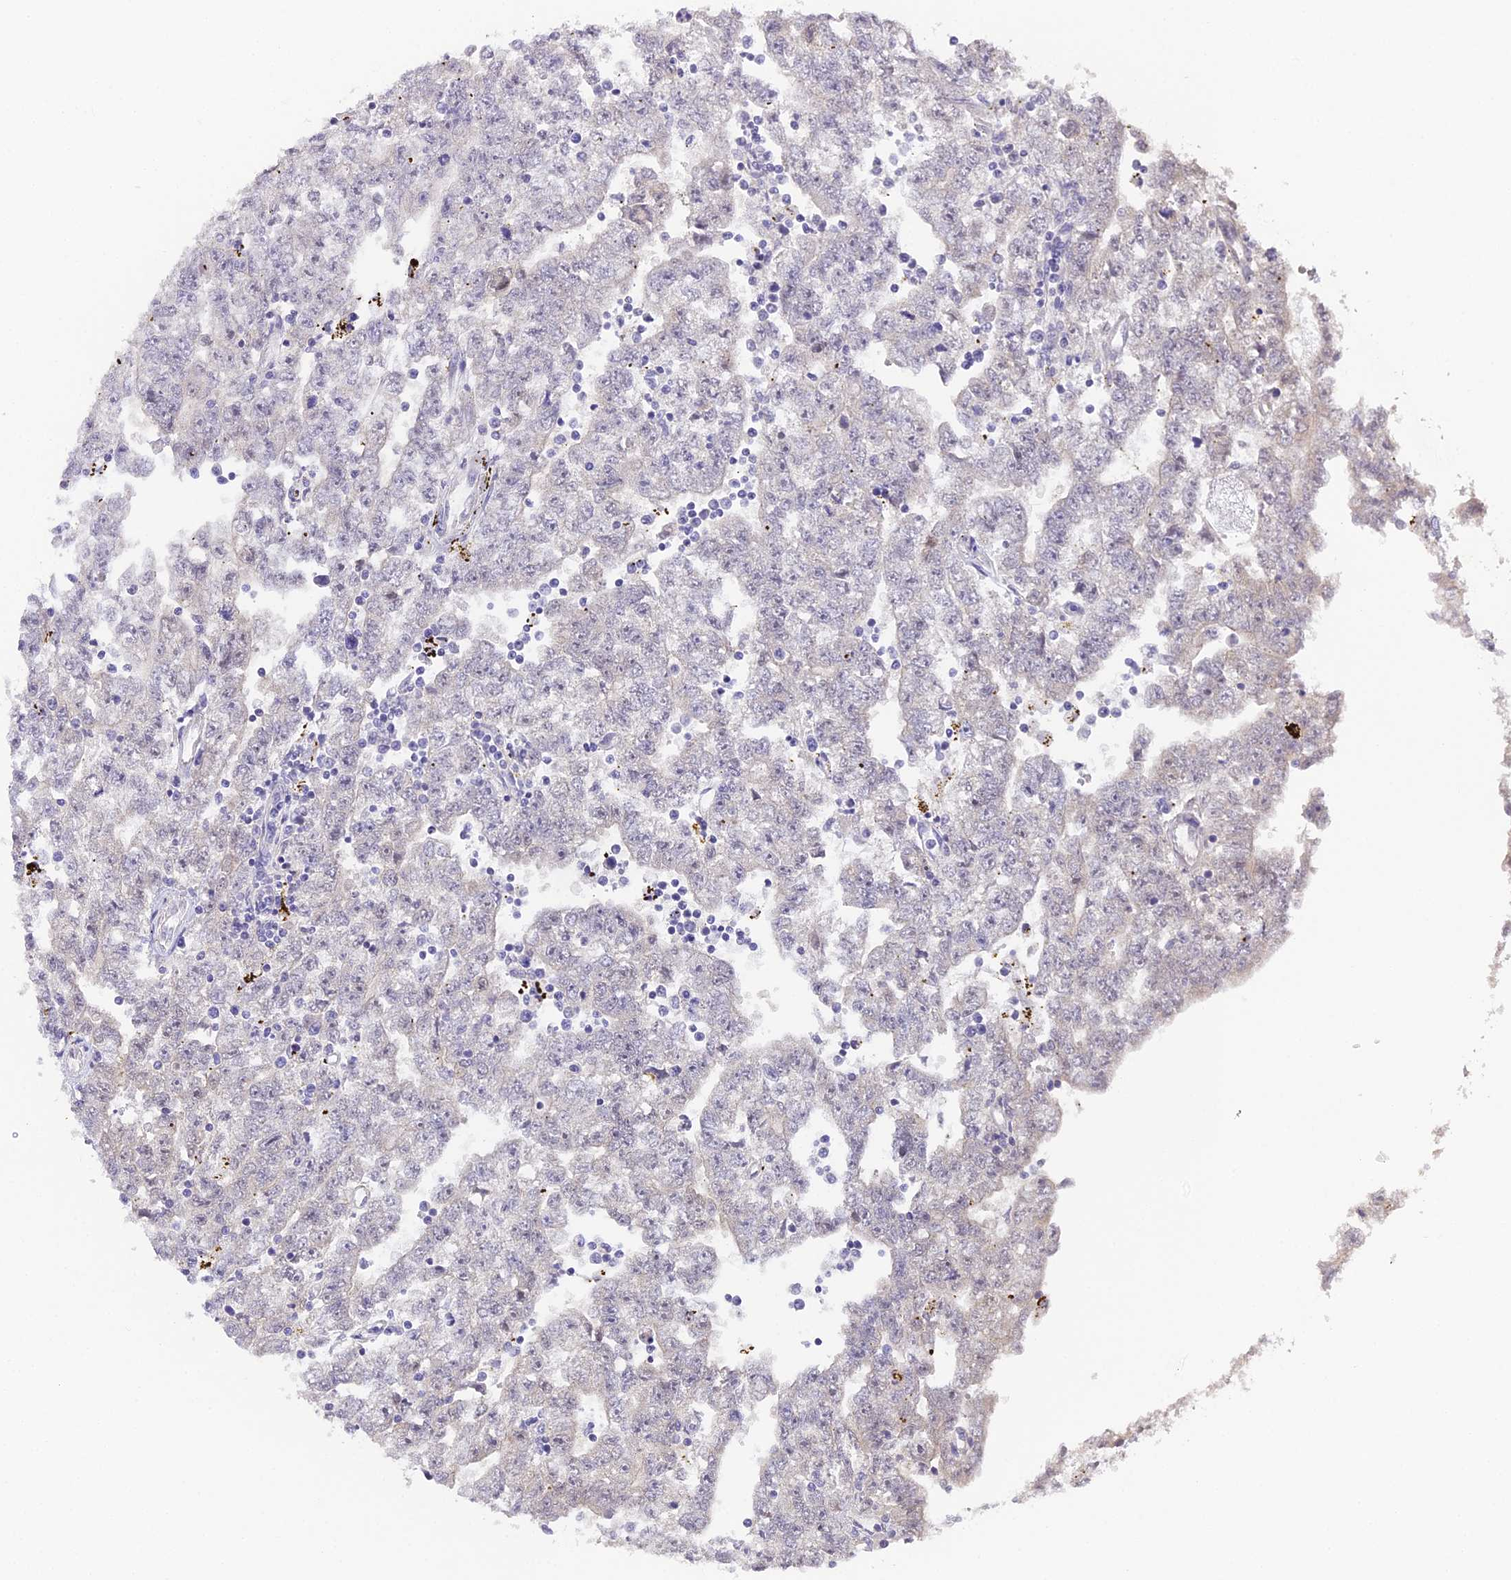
{"staining": {"intensity": "negative", "quantity": "none", "location": "none"}, "tissue": "testis cancer", "cell_type": "Tumor cells", "image_type": "cancer", "snomed": [{"axis": "morphology", "description": "Carcinoma, Embryonal, NOS"}, {"axis": "topography", "description": "Testis"}], "caption": "Histopathology image shows no protein staining in tumor cells of embryonal carcinoma (testis) tissue.", "gene": "YAE1", "patient": {"sex": "male", "age": 25}}